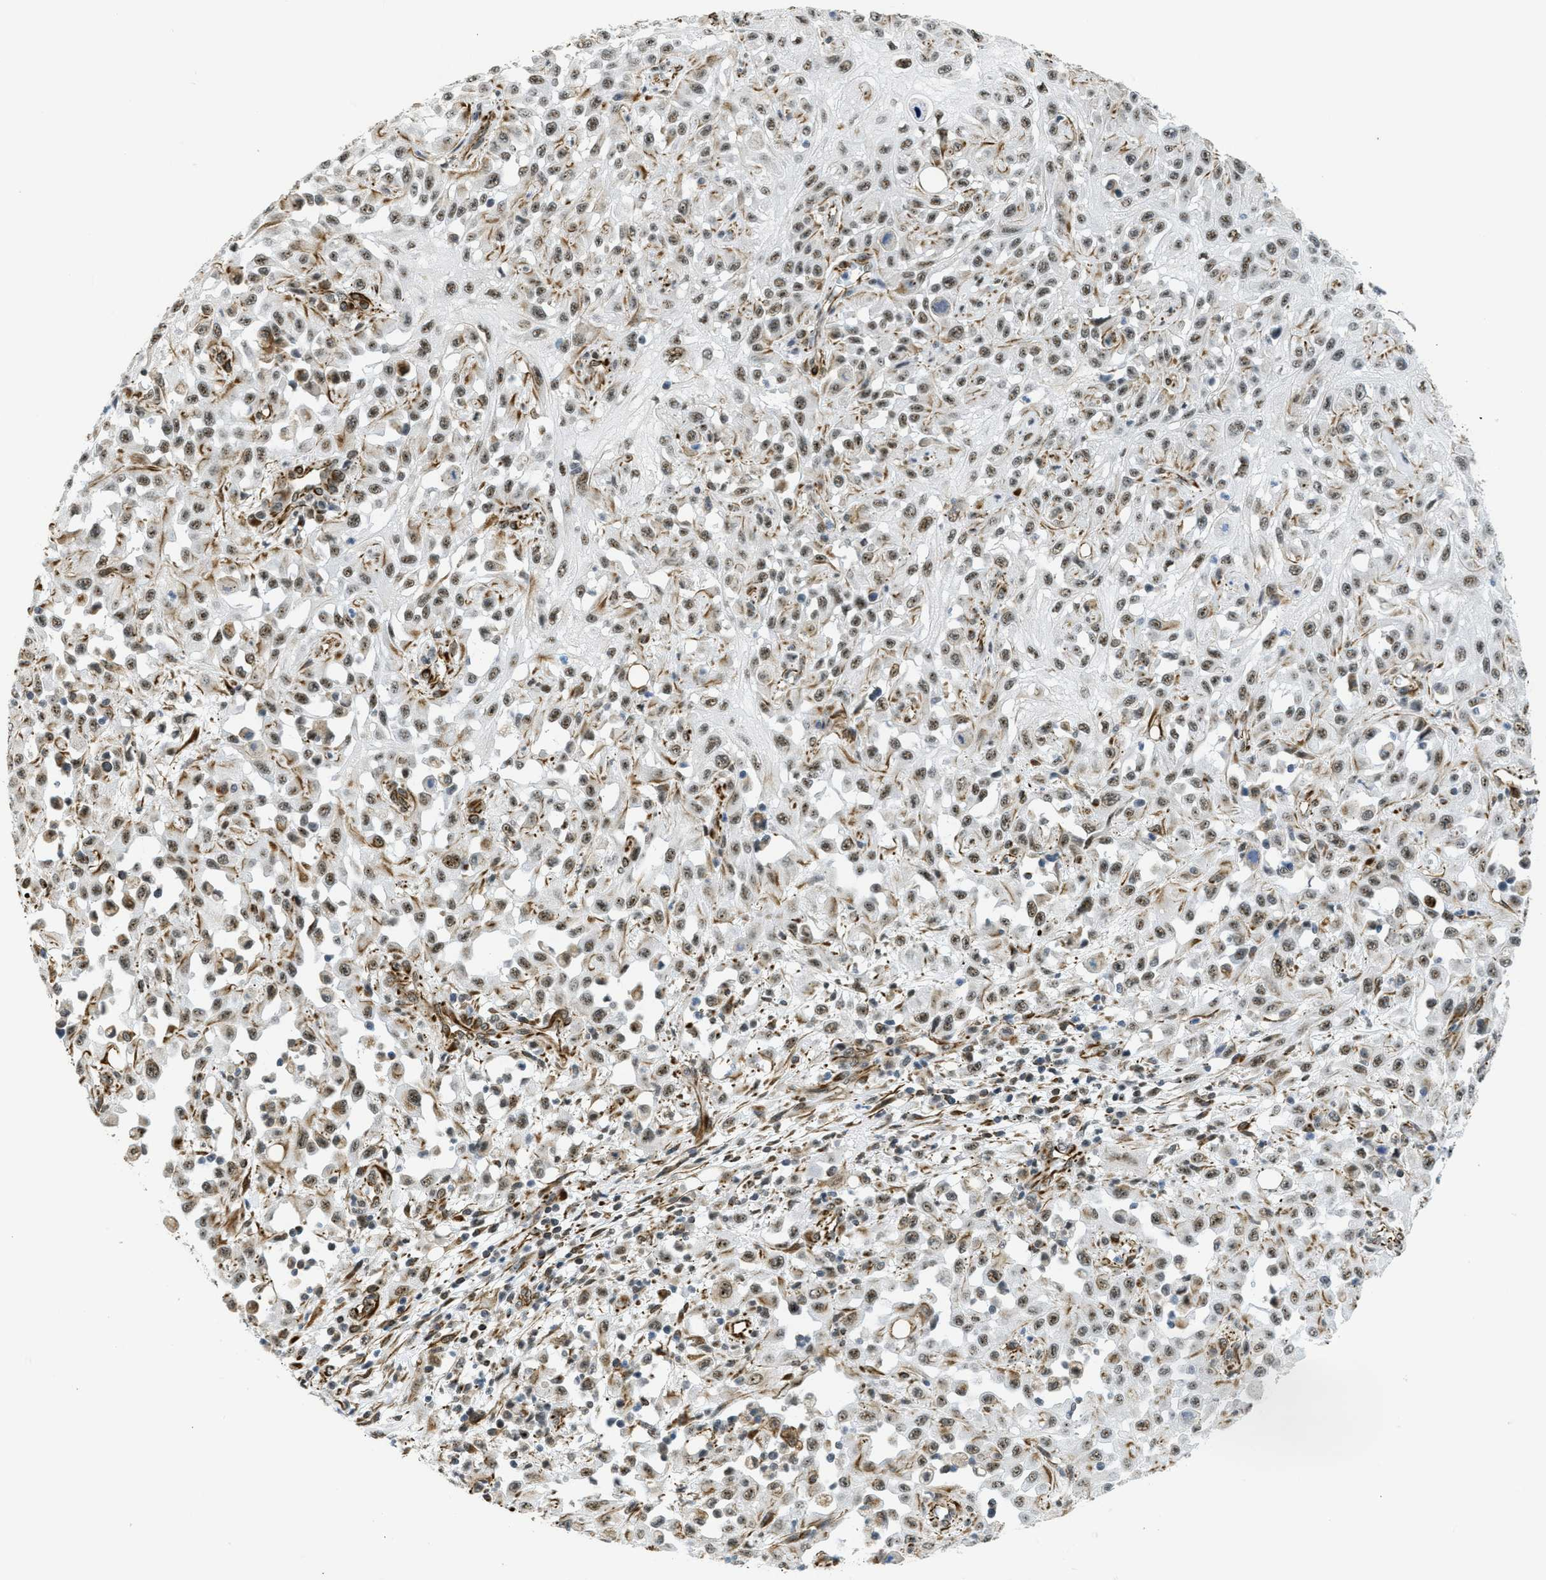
{"staining": {"intensity": "moderate", "quantity": ">75%", "location": "nuclear"}, "tissue": "skin cancer", "cell_type": "Tumor cells", "image_type": "cancer", "snomed": [{"axis": "morphology", "description": "Squamous cell carcinoma, NOS"}, {"axis": "morphology", "description": "Squamous cell carcinoma, metastatic, NOS"}, {"axis": "topography", "description": "Skin"}, {"axis": "topography", "description": "Lymph node"}], "caption": "A brown stain labels moderate nuclear expression of a protein in human skin cancer (metastatic squamous cell carcinoma) tumor cells.", "gene": "LRRC8B", "patient": {"sex": "male", "age": 75}}